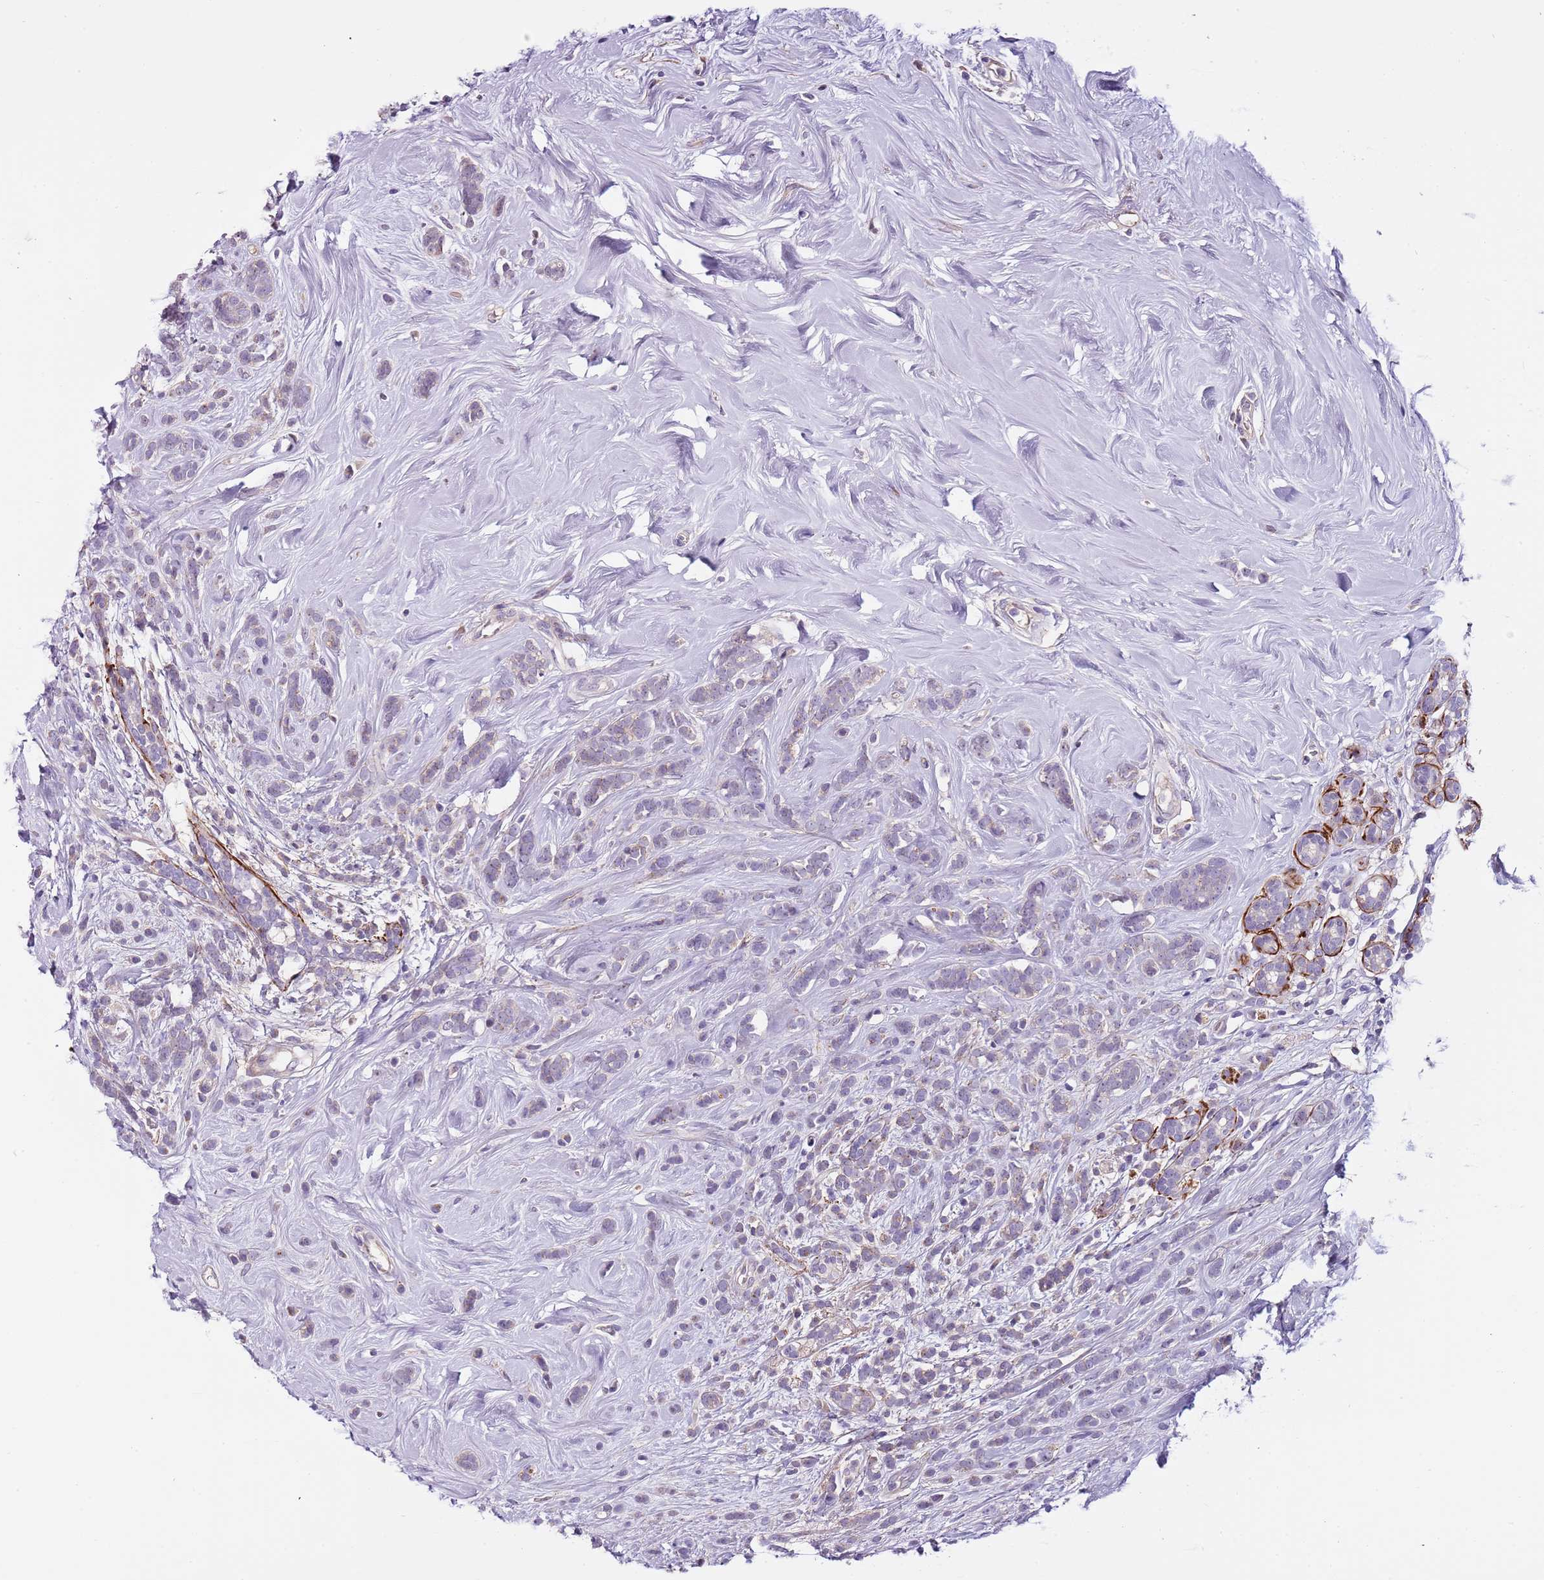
{"staining": {"intensity": "weak", "quantity": "25%-75%", "location": "cytoplasmic/membranous"}, "tissue": "breast cancer", "cell_type": "Tumor cells", "image_type": "cancer", "snomed": [{"axis": "morphology", "description": "Lobular carcinoma"}, {"axis": "topography", "description": "Breast"}], "caption": "A histopathology image of breast lobular carcinoma stained for a protein demonstrates weak cytoplasmic/membranous brown staining in tumor cells.", "gene": "NKX2-3", "patient": {"sex": "female", "age": 58}}